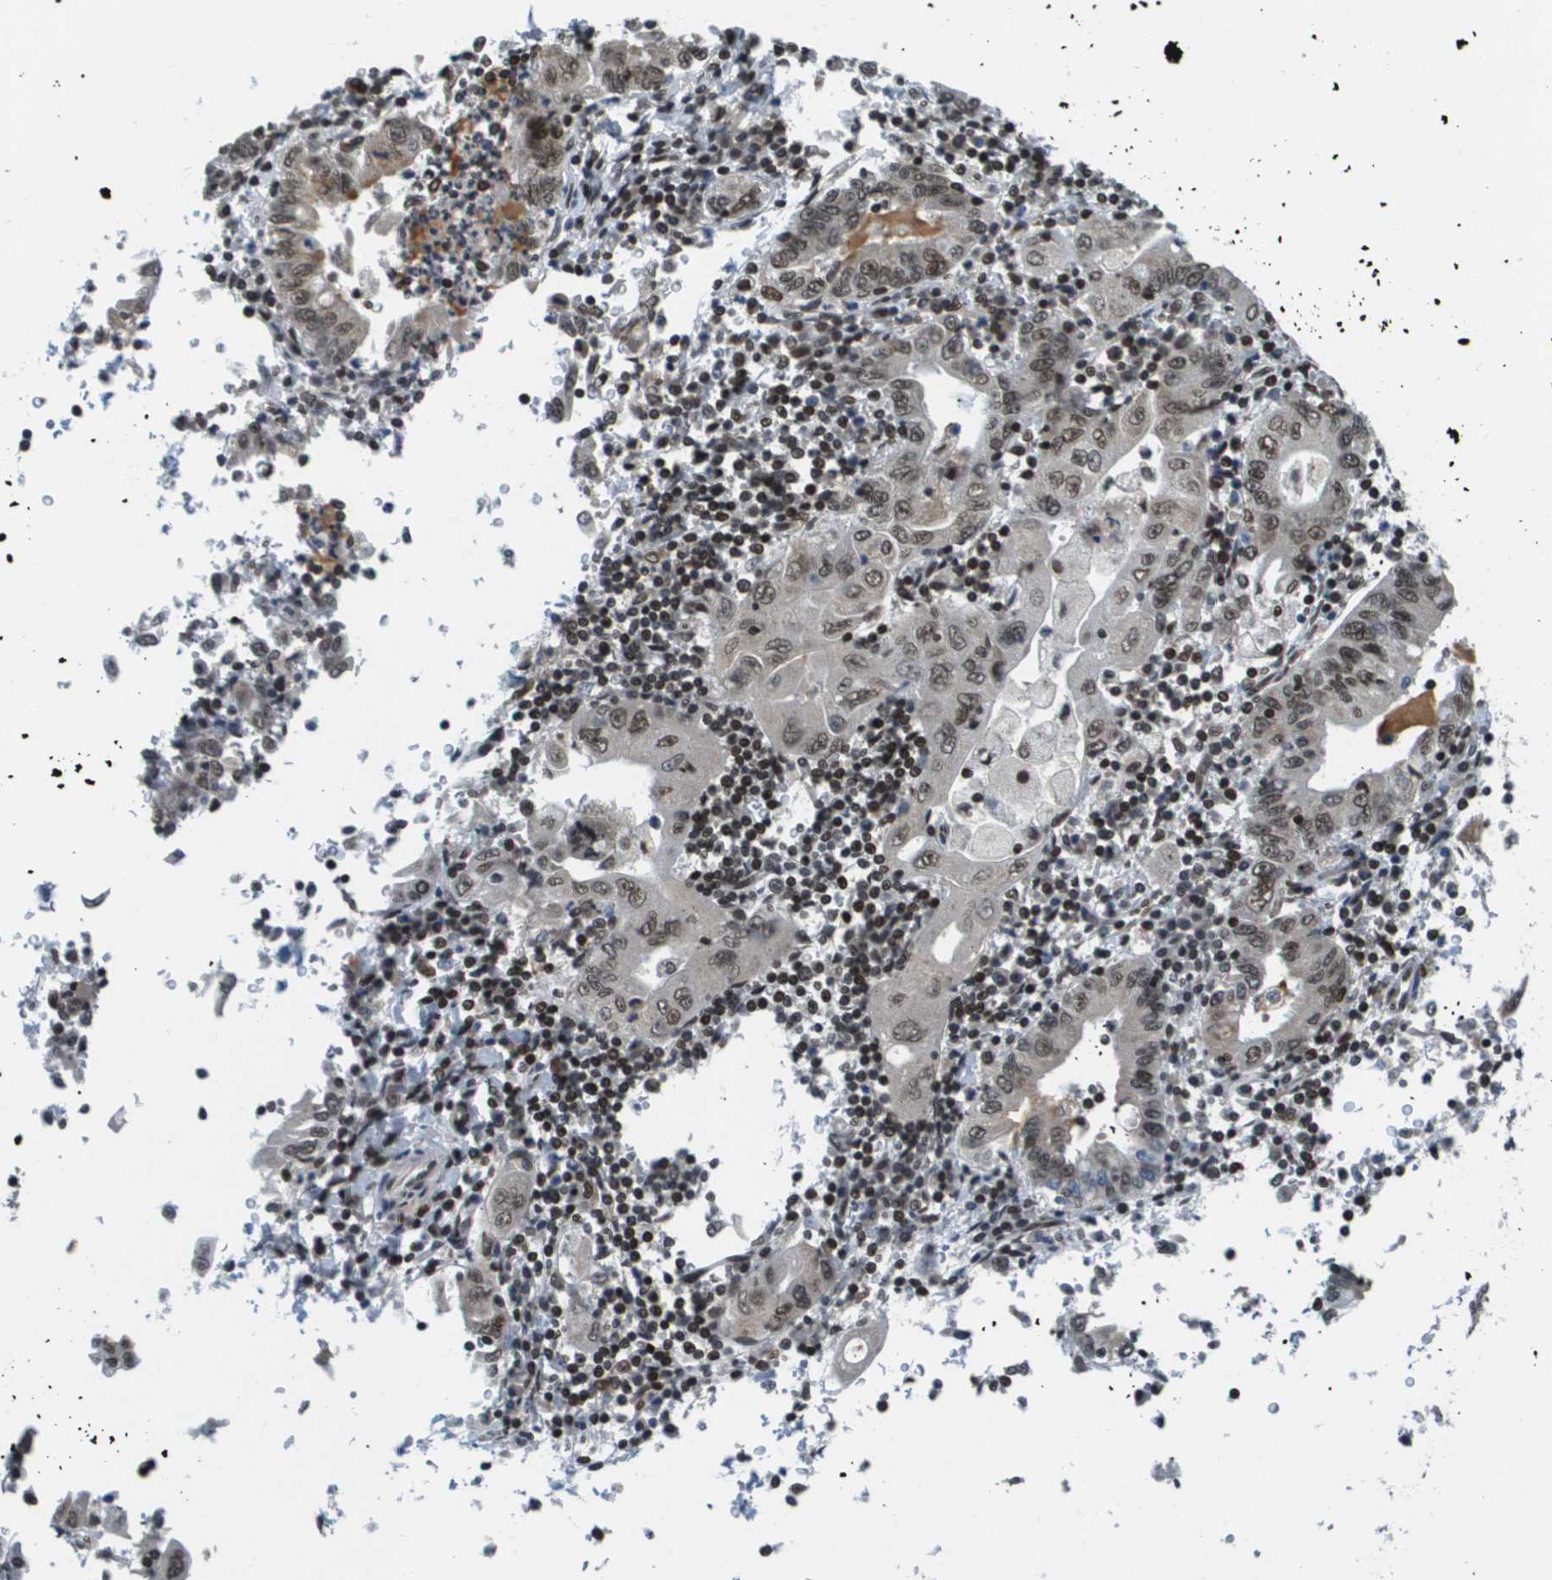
{"staining": {"intensity": "moderate", "quantity": ">75%", "location": "nuclear"}, "tissue": "stomach cancer", "cell_type": "Tumor cells", "image_type": "cancer", "snomed": [{"axis": "morphology", "description": "Normal tissue, NOS"}, {"axis": "morphology", "description": "Adenocarcinoma, NOS"}, {"axis": "topography", "description": "Esophagus"}, {"axis": "topography", "description": "Stomach, upper"}, {"axis": "topography", "description": "Peripheral nerve tissue"}], "caption": "Immunohistochemical staining of stomach cancer (adenocarcinoma) displays medium levels of moderate nuclear expression in about >75% of tumor cells.", "gene": "RECQL4", "patient": {"sex": "male", "age": 62}}